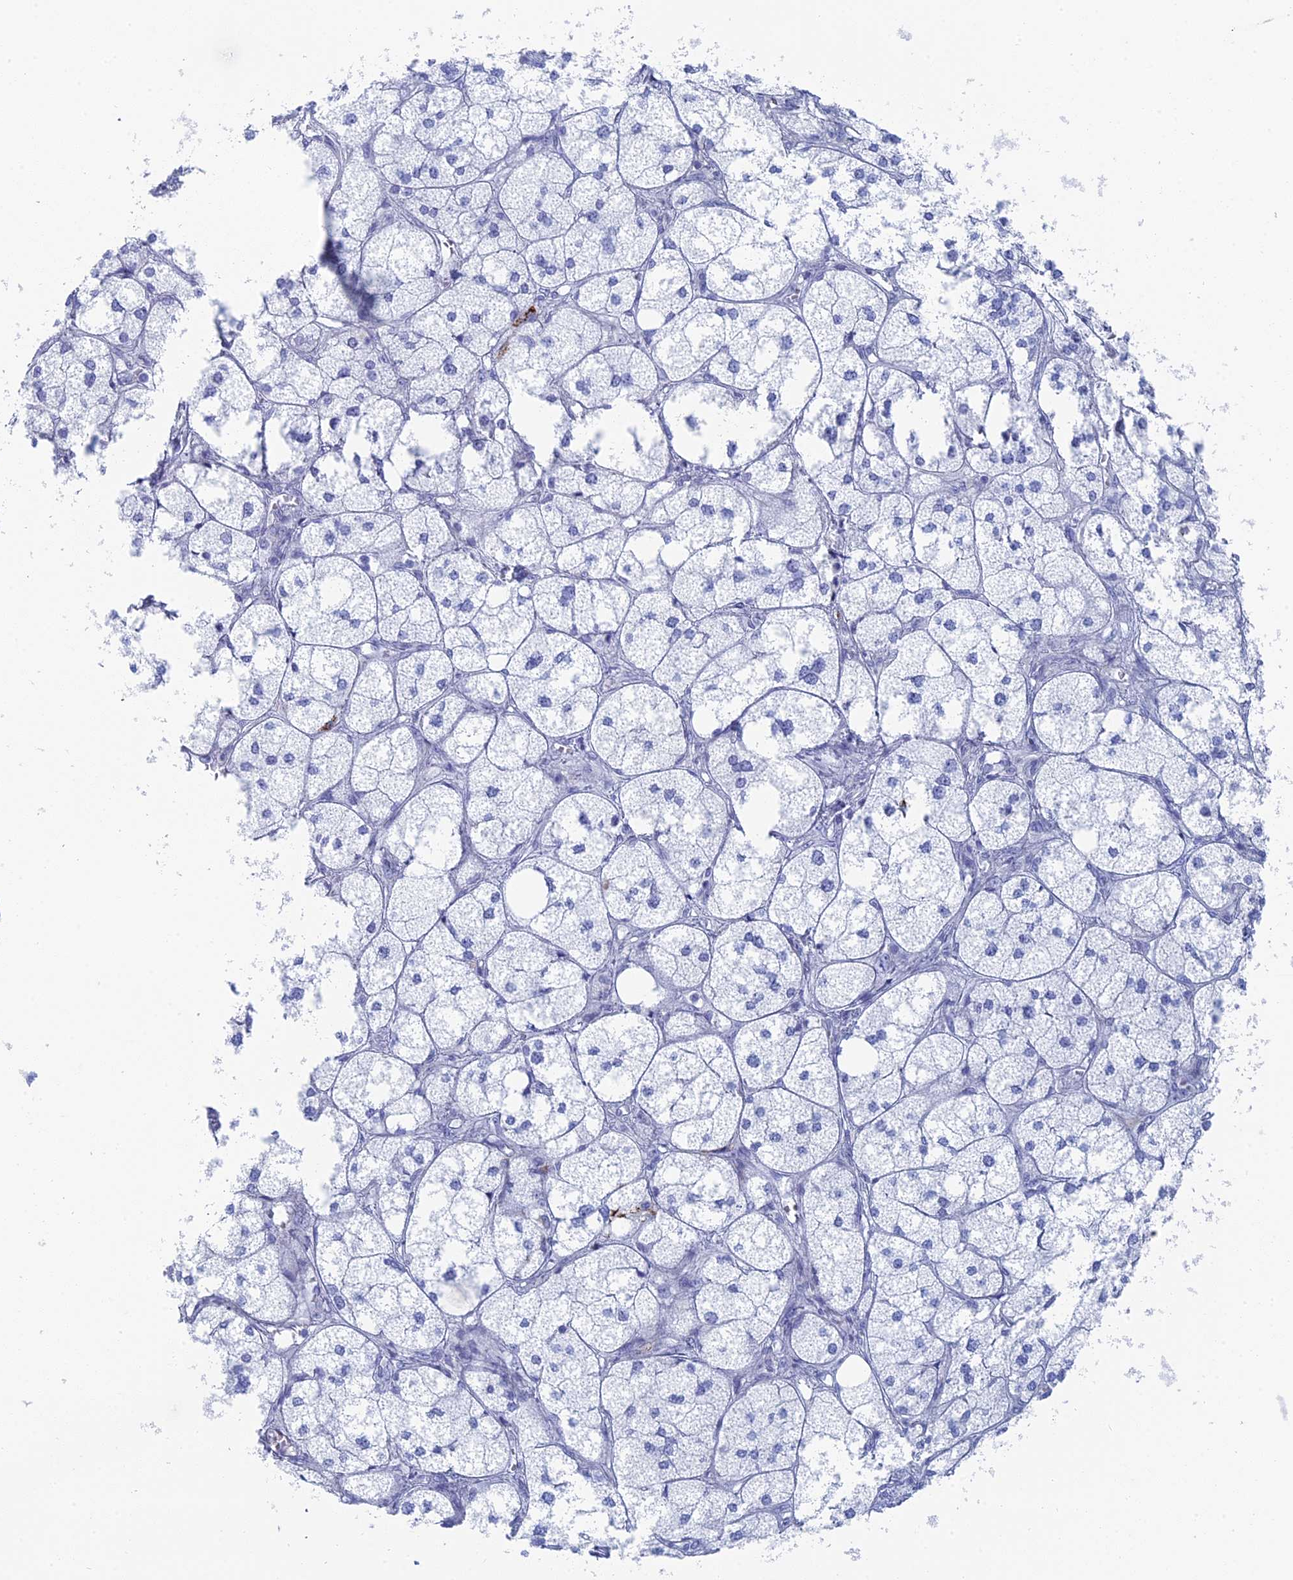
{"staining": {"intensity": "negative", "quantity": "none", "location": "none"}, "tissue": "adrenal gland", "cell_type": "Glandular cells", "image_type": "normal", "snomed": [{"axis": "morphology", "description": "Normal tissue, NOS"}, {"axis": "topography", "description": "Adrenal gland"}], "caption": "IHC histopathology image of benign adrenal gland: adrenal gland stained with DAB exhibits no significant protein positivity in glandular cells. (DAB (3,3'-diaminobenzidine) immunohistochemistry (IHC) visualized using brightfield microscopy, high magnification).", "gene": "ALMS1", "patient": {"sex": "female", "age": 61}}